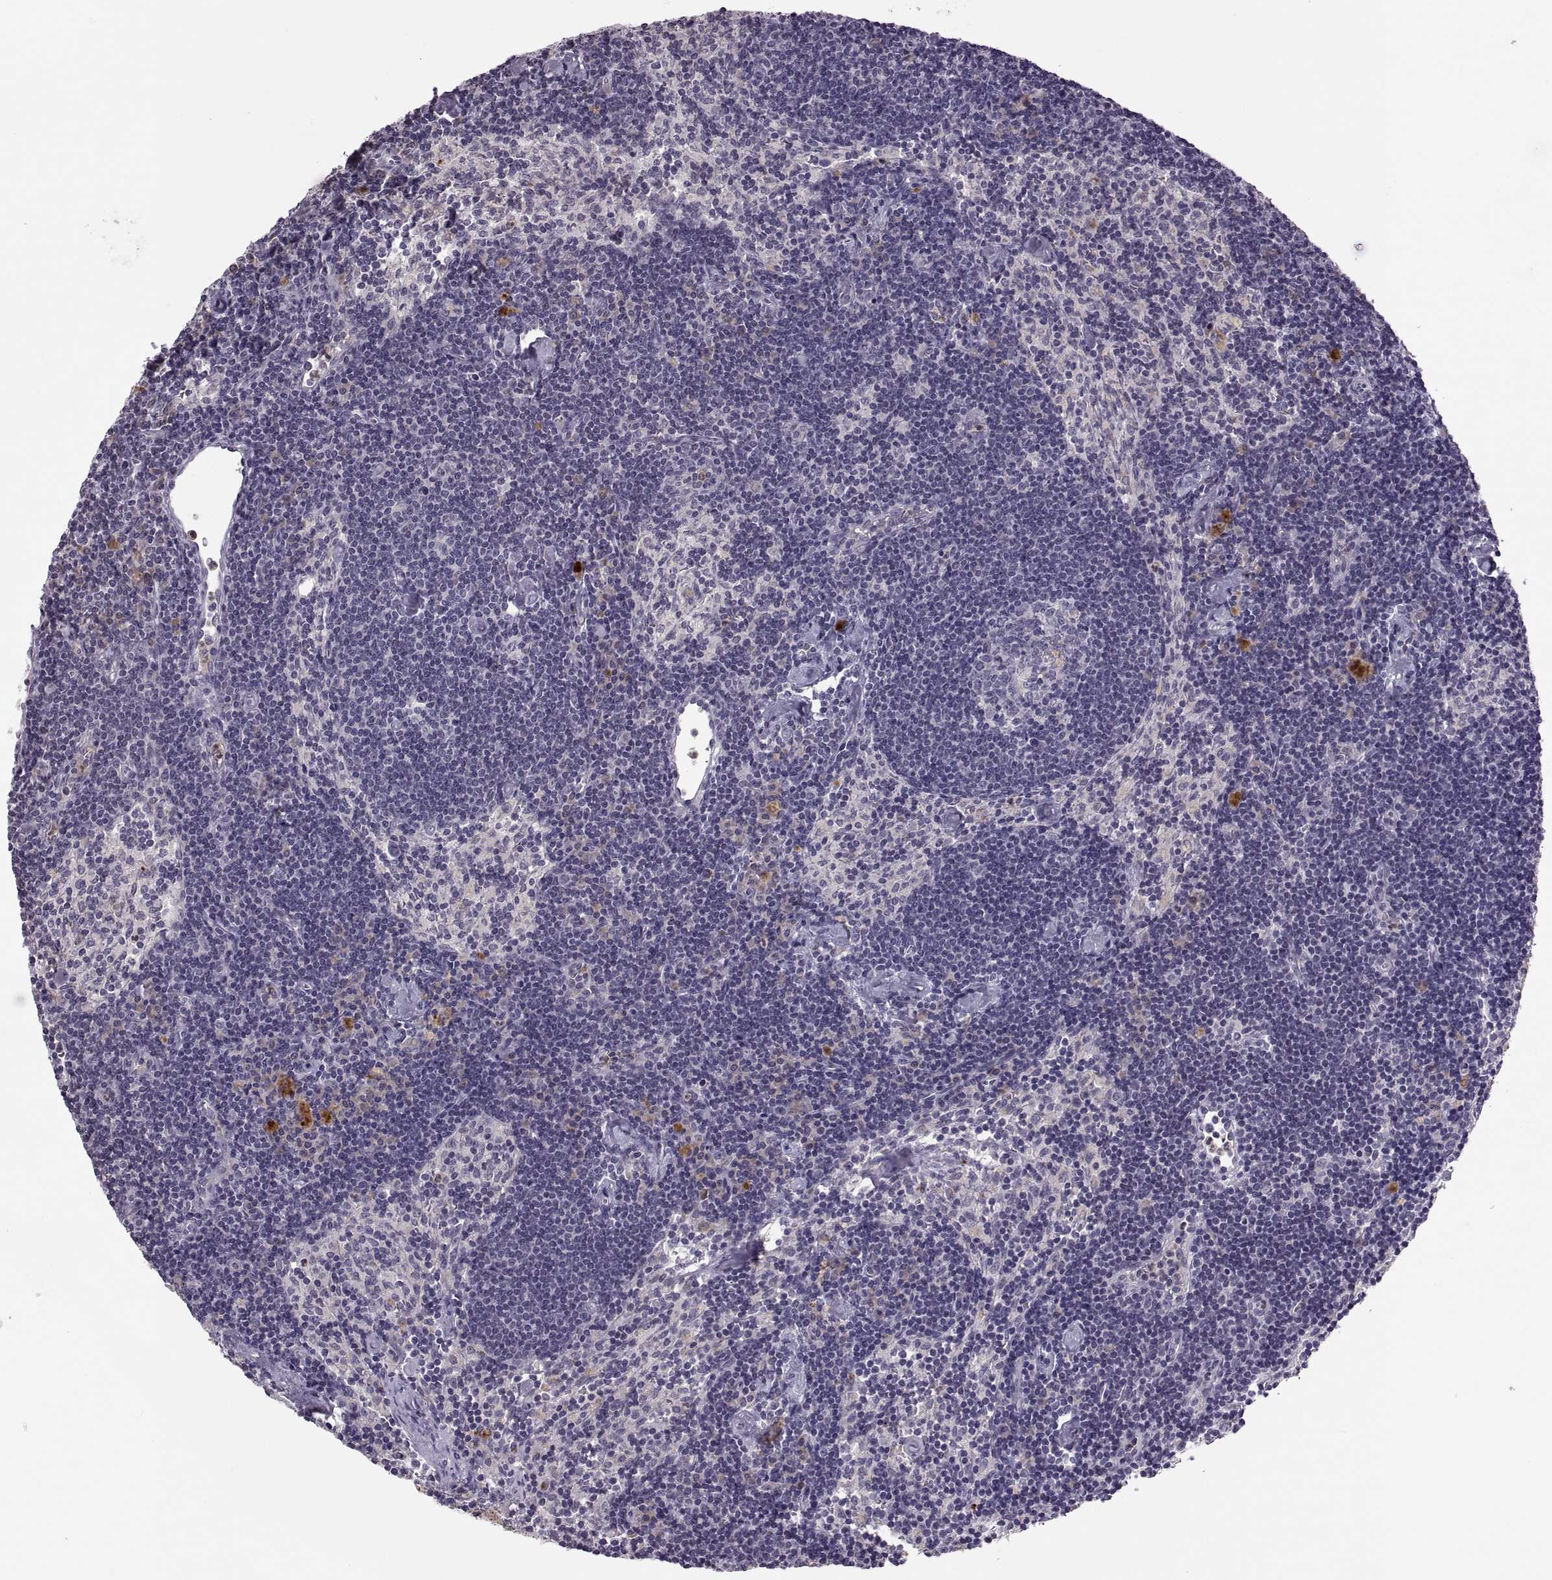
{"staining": {"intensity": "negative", "quantity": "none", "location": "none"}, "tissue": "lymph node", "cell_type": "Germinal center cells", "image_type": "normal", "snomed": [{"axis": "morphology", "description": "Normal tissue, NOS"}, {"axis": "topography", "description": "Lymph node"}], "caption": "IHC image of normal lymph node: human lymph node stained with DAB shows no significant protein expression in germinal center cells. The staining is performed using DAB (3,3'-diaminobenzidine) brown chromogen with nuclei counter-stained in using hematoxylin.", "gene": "ADH6", "patient": {"sex": "female", "age": 42}}